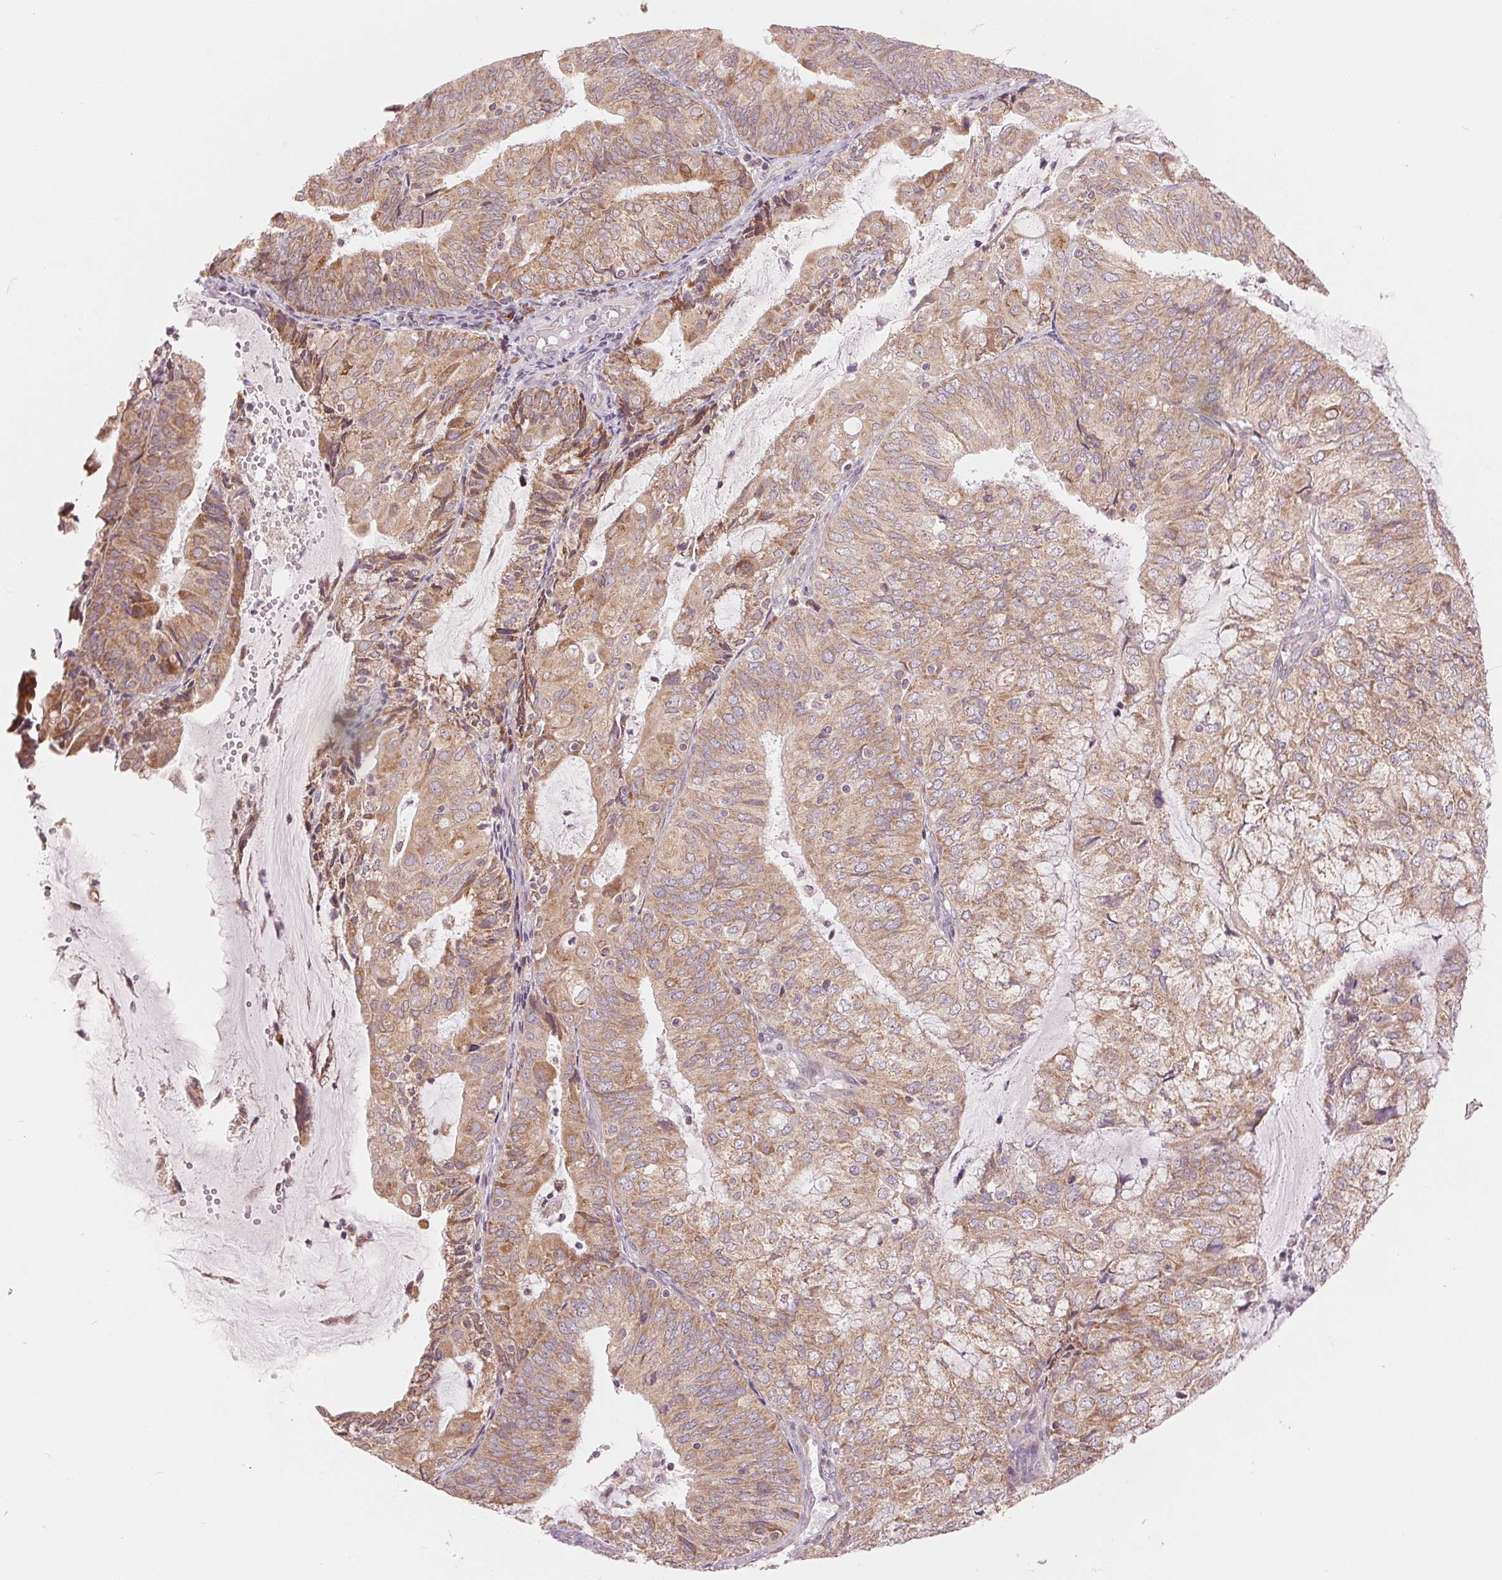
{"staining": {"intensity": "weak", "quantity": ">75%", "location": "cytoplasmic/membranous"}, "tissue": "endometrial cancer", "cell_type": "Tumor cells", "image_type": "cancer", "snomed": [{"axis": "morphology", "description": "Adenocarcinoma, NOS"}, {"axis": "topography", "description": "Endometrium"}], "caption": "A low amount of weak cytoplasmic/membranous positivity is identified in about >75% of tumor cells in endometrial adenocarcinoma tissue. Ihc stains the protein in brown and the nuclei are stained blue.", "gene": "TECR", "patient": {"sex": "female", "age": 81}}